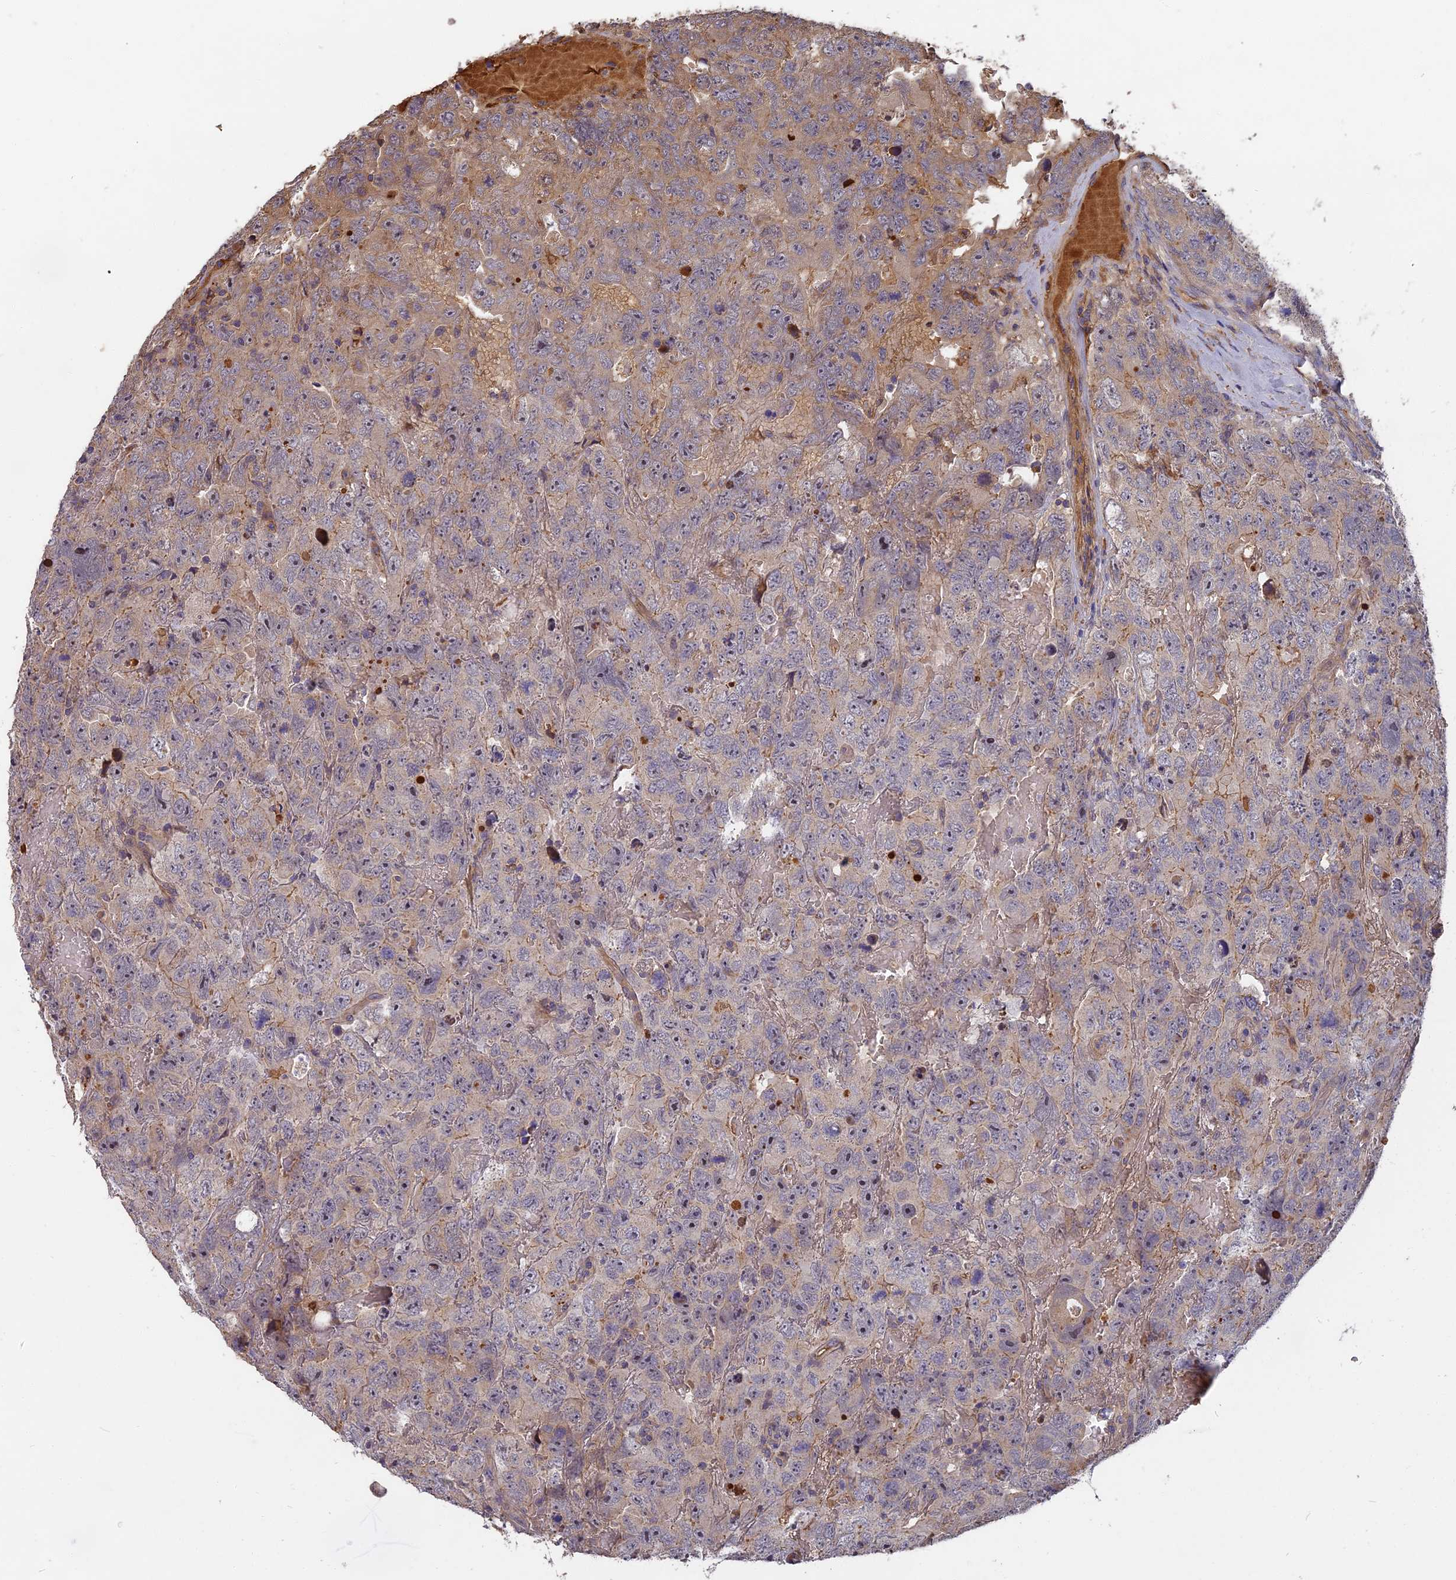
{"staining": {"intensity": "moderate", "quantity": "<25%", "location": "cytoplasmic/membranous"}, "tissue": "testis cancer", "cell_type": "Tumor cells", "image_type": "cancer", "snomed": [{"axis": "morphology", "description": "Carcinoma, Embryonal, NOS"}, {"axis": "topography", "description": "Testis"}], "caption": "A photomicrograph of human embryonal carcinoma (testis) stained for a protein exhibits moderate cytoplasmic/membranous brown staining in tumor cells.", "gene": "ERMAP", "patient": {"sex": "male", "age": 45}}